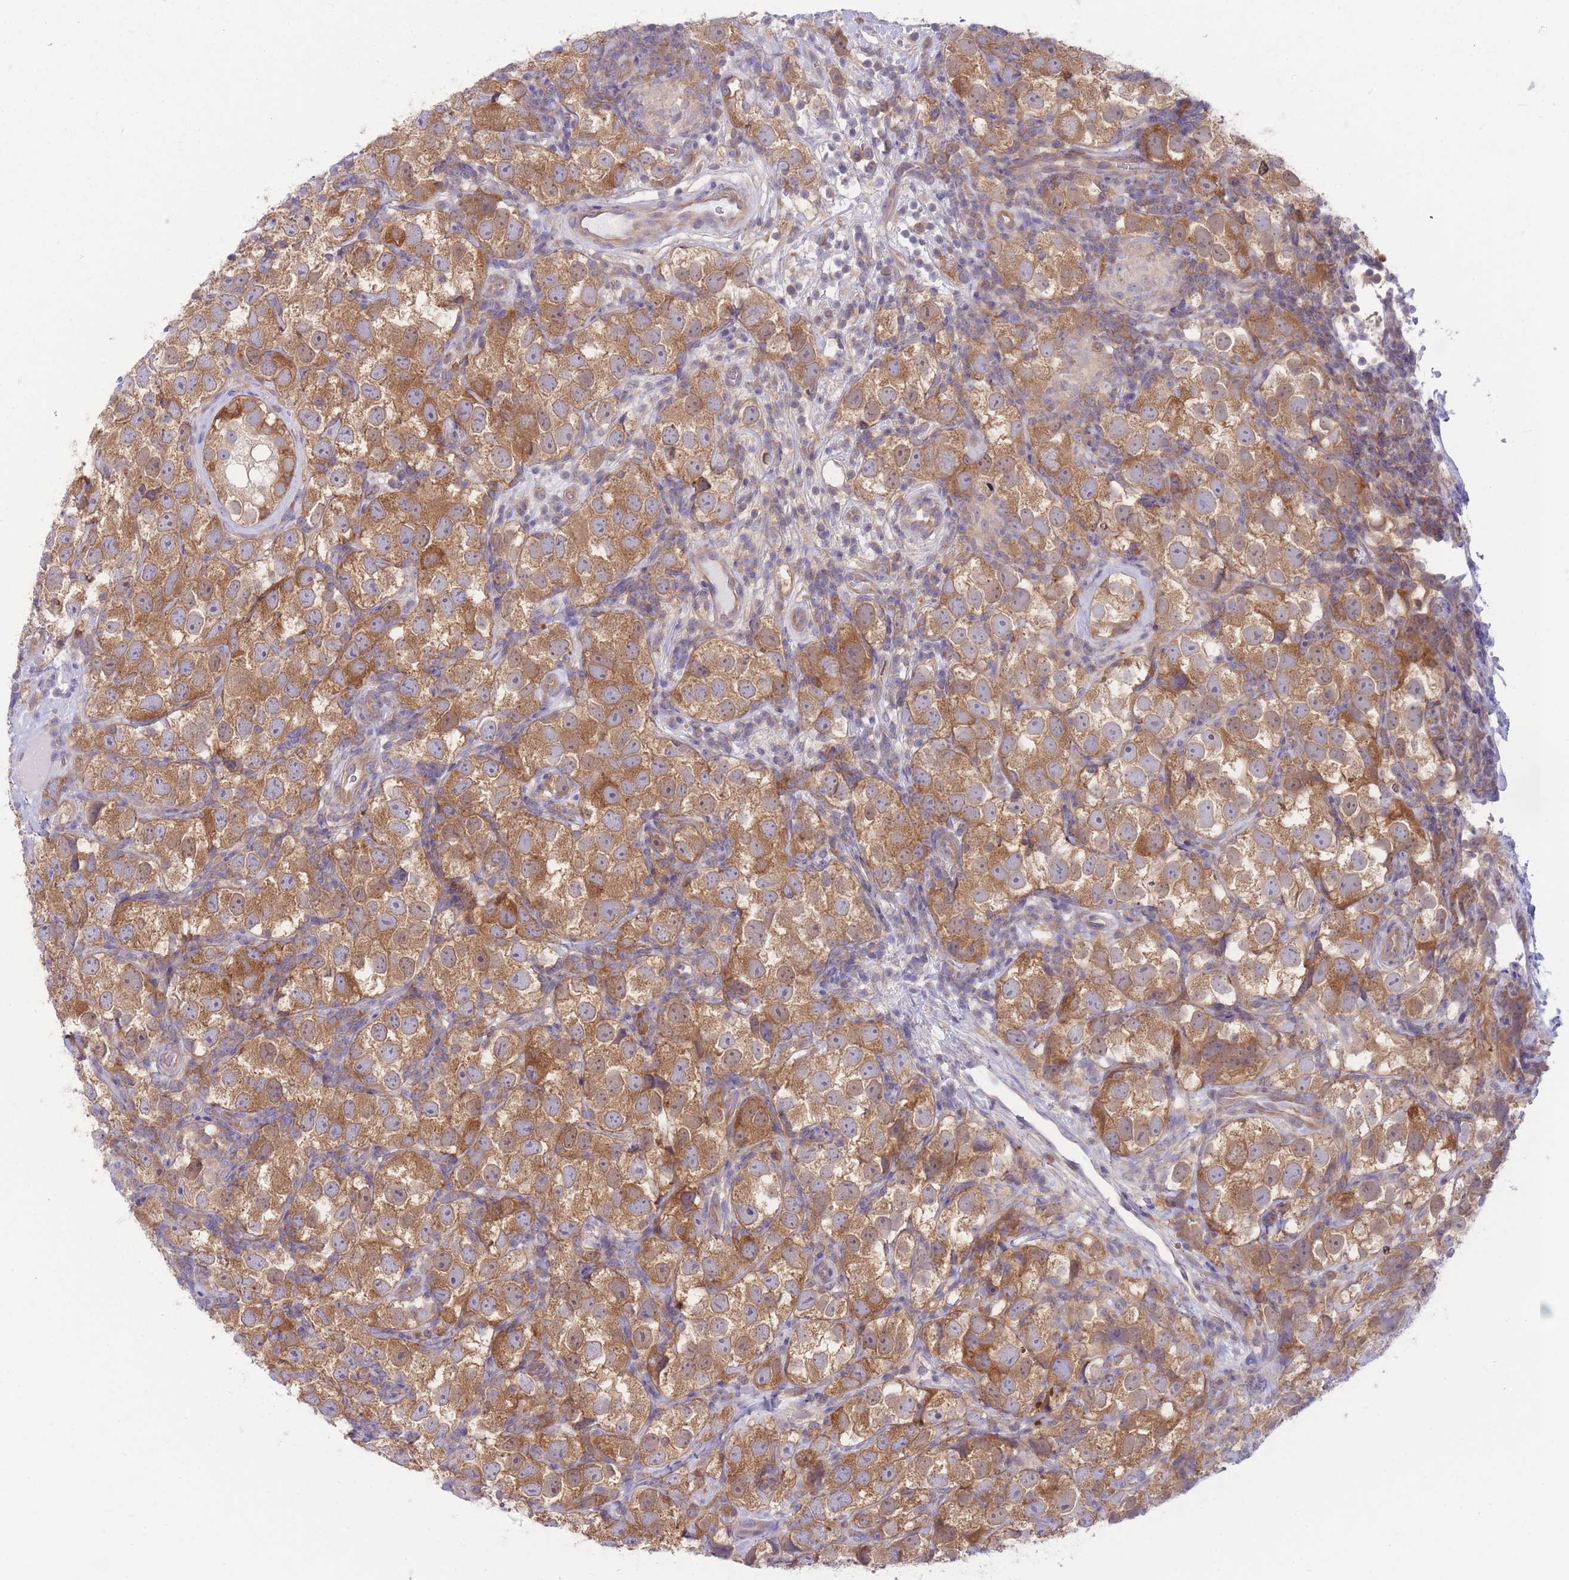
{"staining": {"intensity": "moderate", "quantity": ">75%", "location": "cytoplasmic/membranous"}, "tissue": "testis cancer", "cell_type": "Tumor cells", "image_type": "cancer", "snomed": [{"axis": "morphology", "description": "Seminoma, NOS"}, {"axis": "topography", "description": "Testis"}], "caption": "The photomicrograph exhibits a brown stain indicating the presence of a protein in the cytoplasmic/membranous of tumor cells in testis seminoma.", "gene": "PFDN6", "patient": {"sex": "male", "age": 26}}